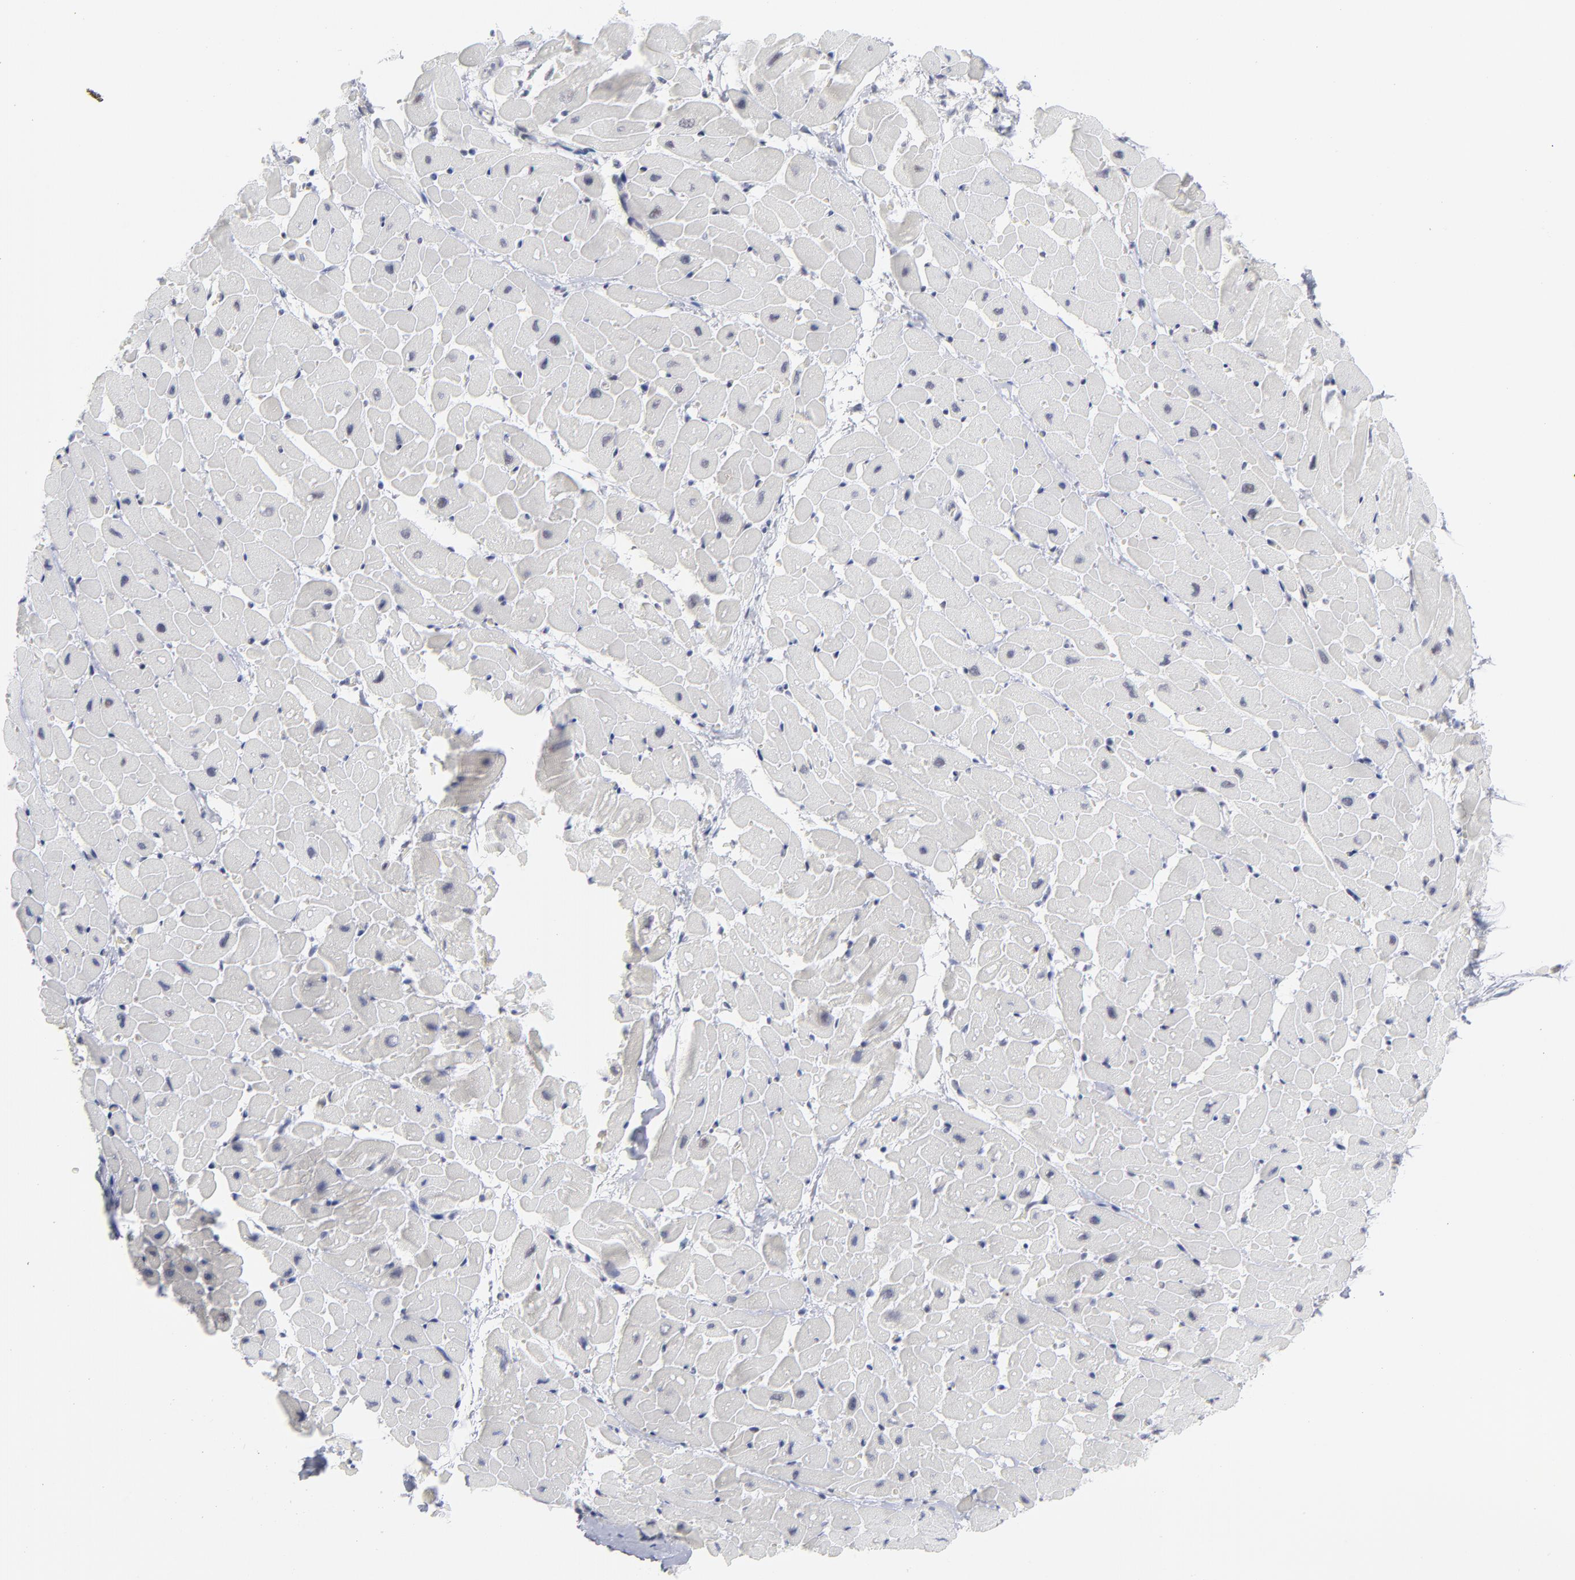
{"staining": {"intensity": "weak", "quantity": ">75%", "location": "nuclear"}, "tissue": "heart muscle", "cell_type": "Cardiomyocytes", "image_type": "normal", "snomed": [{"axis": "morphology", "description": "Normal tissue, NOS"}, {"axis": "topography", "description": "Heart"}], "caption": "About >75% of cardiomyocytes in benign human heart muscle display weak nuclear protein staining as visualized by brown immunohistochemical staining.", "gene": "CCR2", "patient": {"sex": "male", "age": 45}}